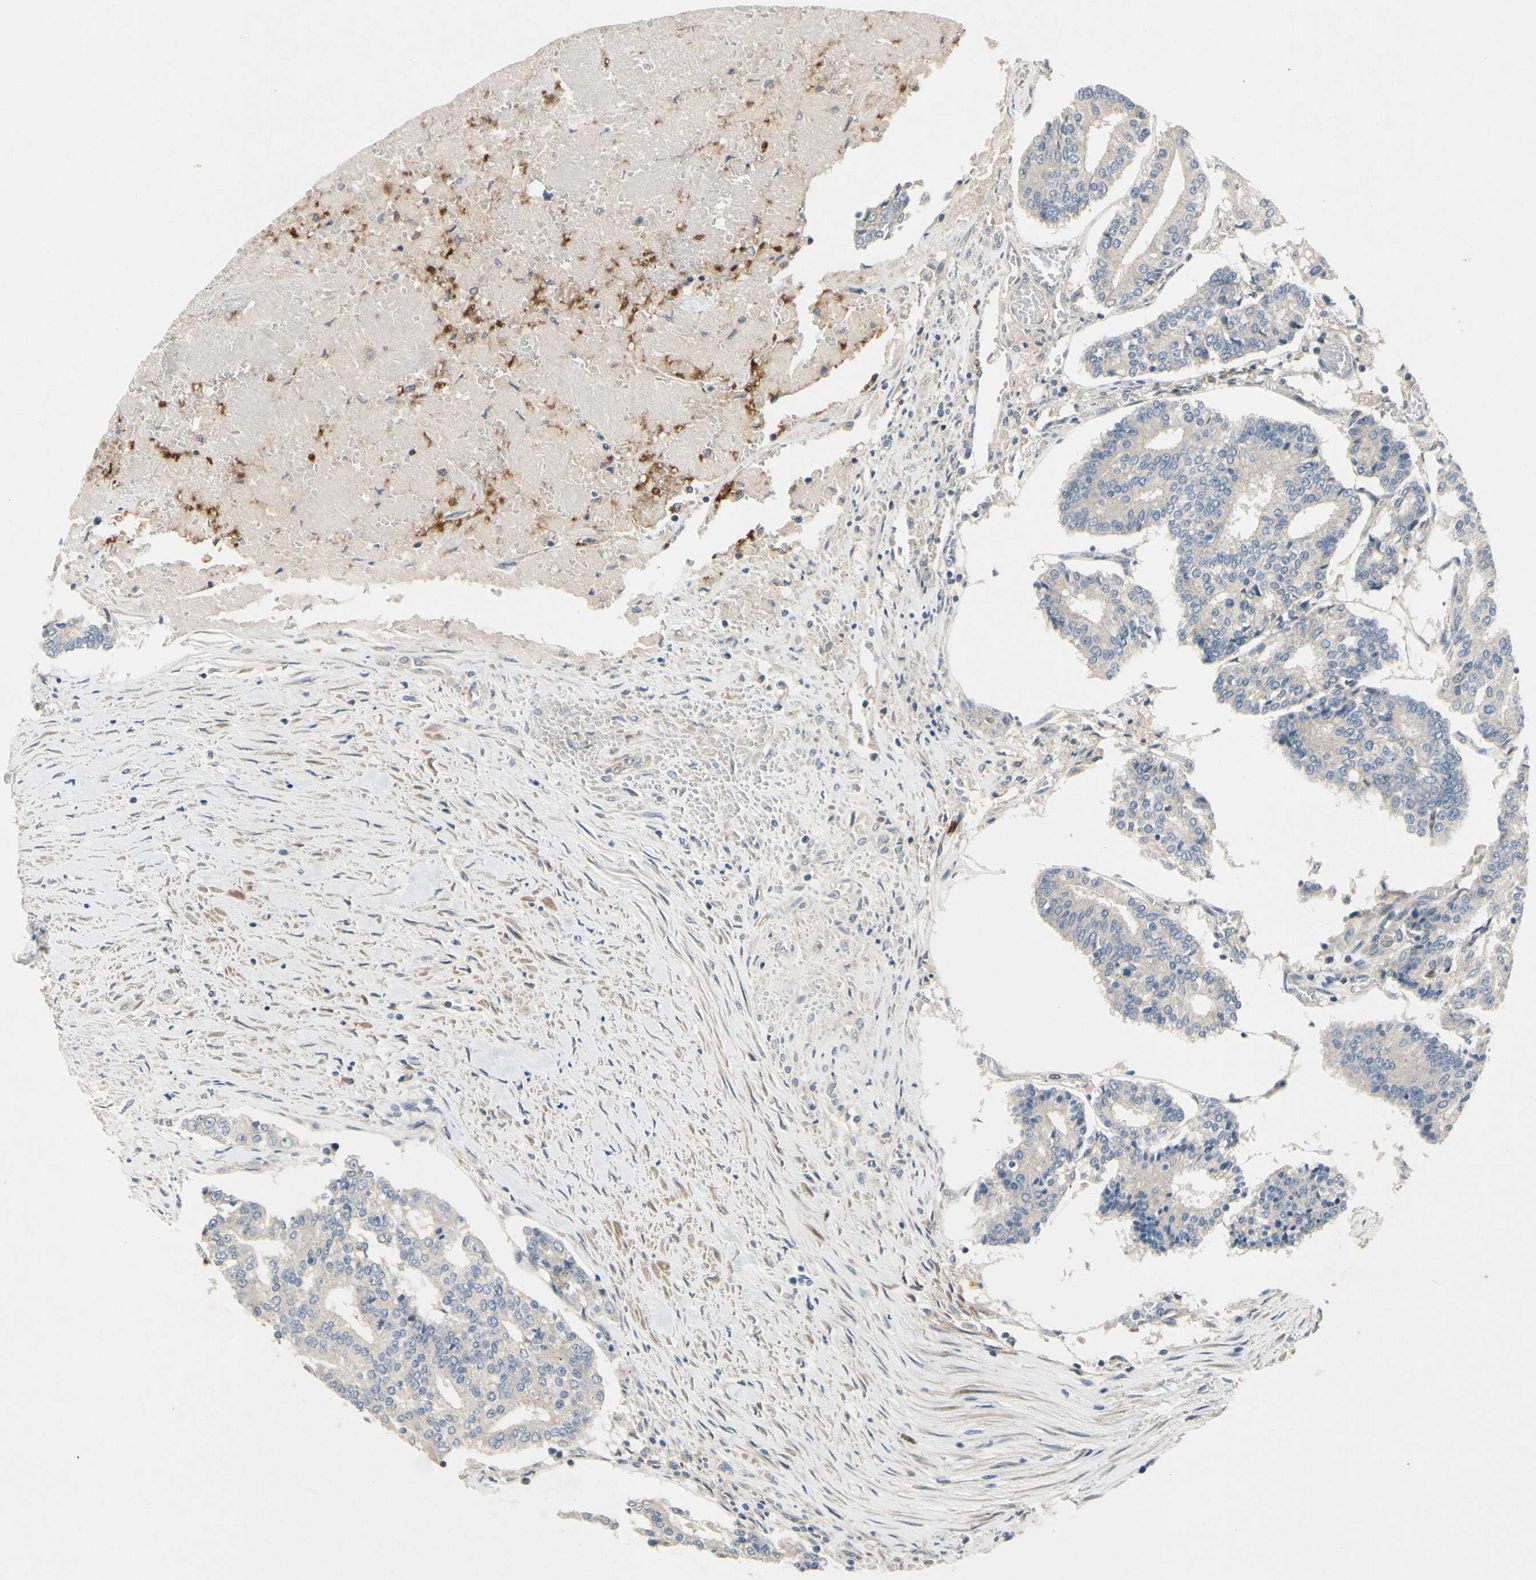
{"staining": {"intensity": "negative", "quantity": "none", "location": "none"}, "tissue": "prostate cancer", "cell_type": "Tumor cells", "image_type": "cancer", "snomed": [{"axis": "morphology", "description": "Adenocarcinoma, High grade"}, {"axis": "topography", "description": "Prostate"}], "caption": "IHC of prostate cancer (high-grade adenocarcinoma) demonstrates no expression in tumor cells.", "gene": "SIGLEC5", "patient": {"sex": "male", "age": 55}}